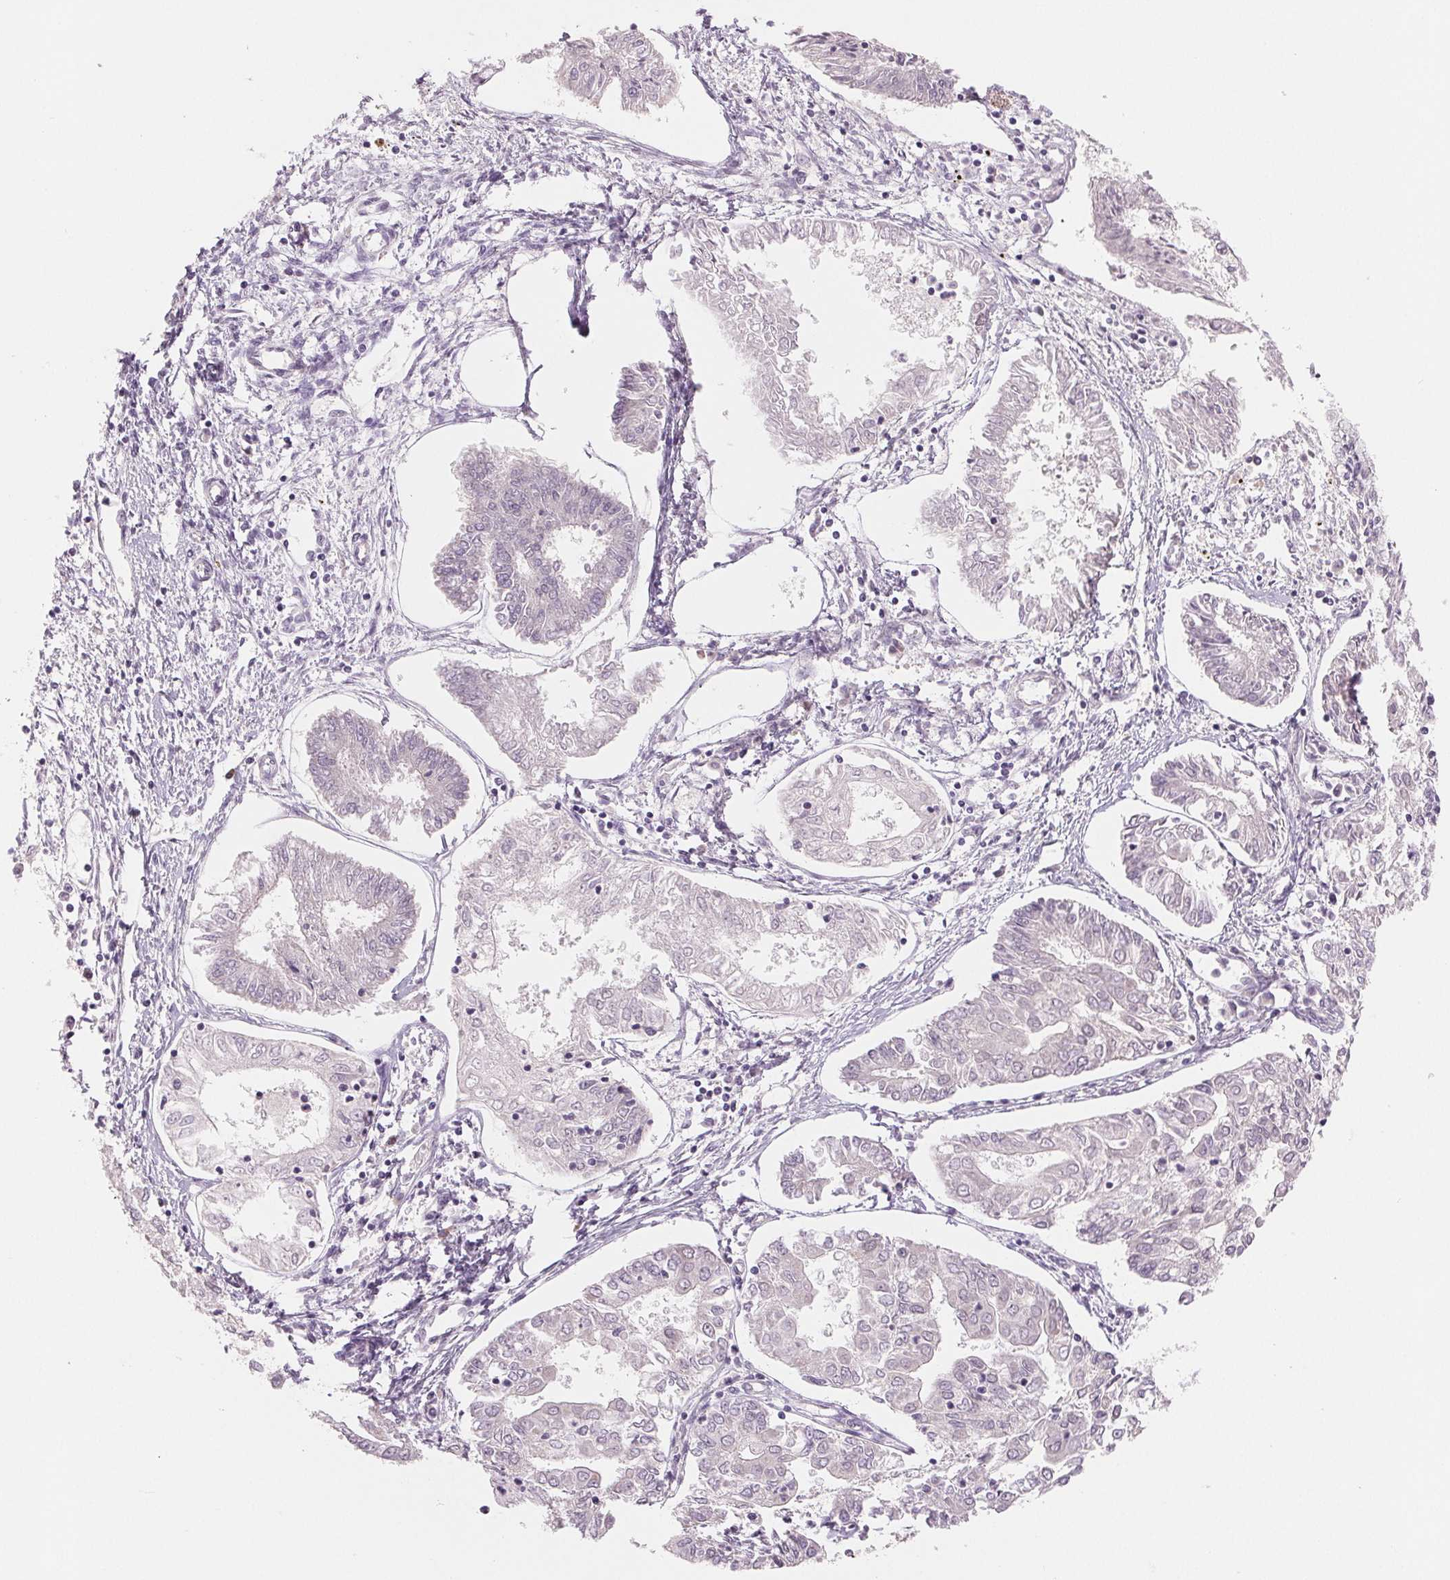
{"staining": {"intensity": "negative", "quantity": "none", "location": "none"}, "tissue": "endometrial cancer", "cell_type": "Tumor cells", "image_type": "cancer", "snomed": [{"axis": "morphology", "description": "Adenocarcinoma, NOS"}, {"axis": "topography", "description": "Endometrium"}], "caption": "A histopathology image of adenocarcinoma (endometrial) stained for a protein reveals no brown staining in tumor cells.", "gene": "HINT2", "patient": {"sex": "female", "age": 68}}